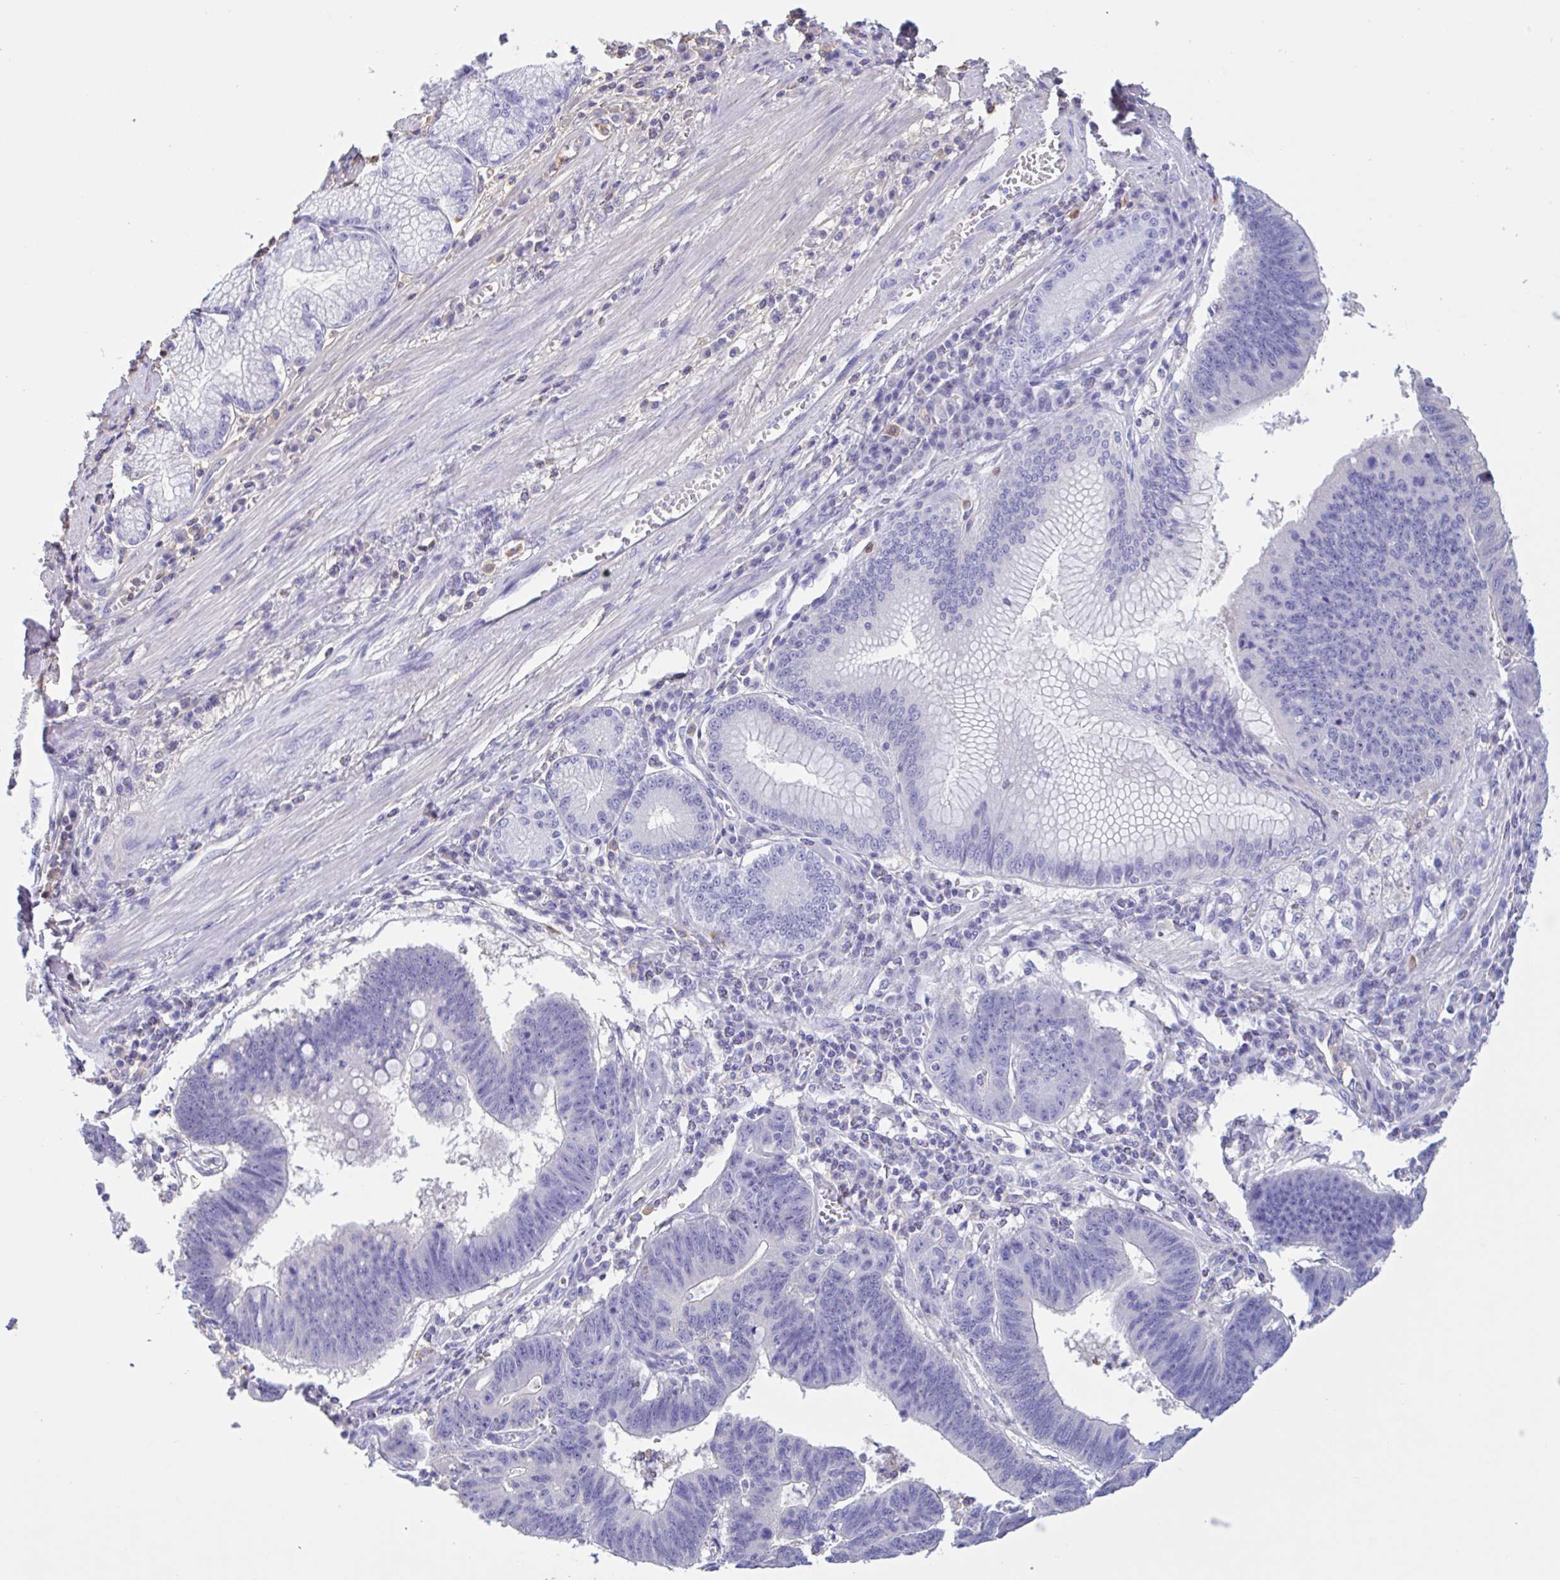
{"staining": {"intensity": "negative", "quantity": "none", "location": "none"}, "tissue": "stomach cancer", "cell_type": "Tumor cells", "image_type": "cancer", "snomed": [{"axis": "morphology", "description": "Adenocarcinoma, NOS"}, {"axis": "topography", "description": "Stomach"}], "caption": "This is an immunohistochemistry (IHC) histopathology image of human adenocarcinoma (stomach). There is no staining in tumor cells.", "gene": "LARGE2", "patient": {"sex": "male", "age": 59}}